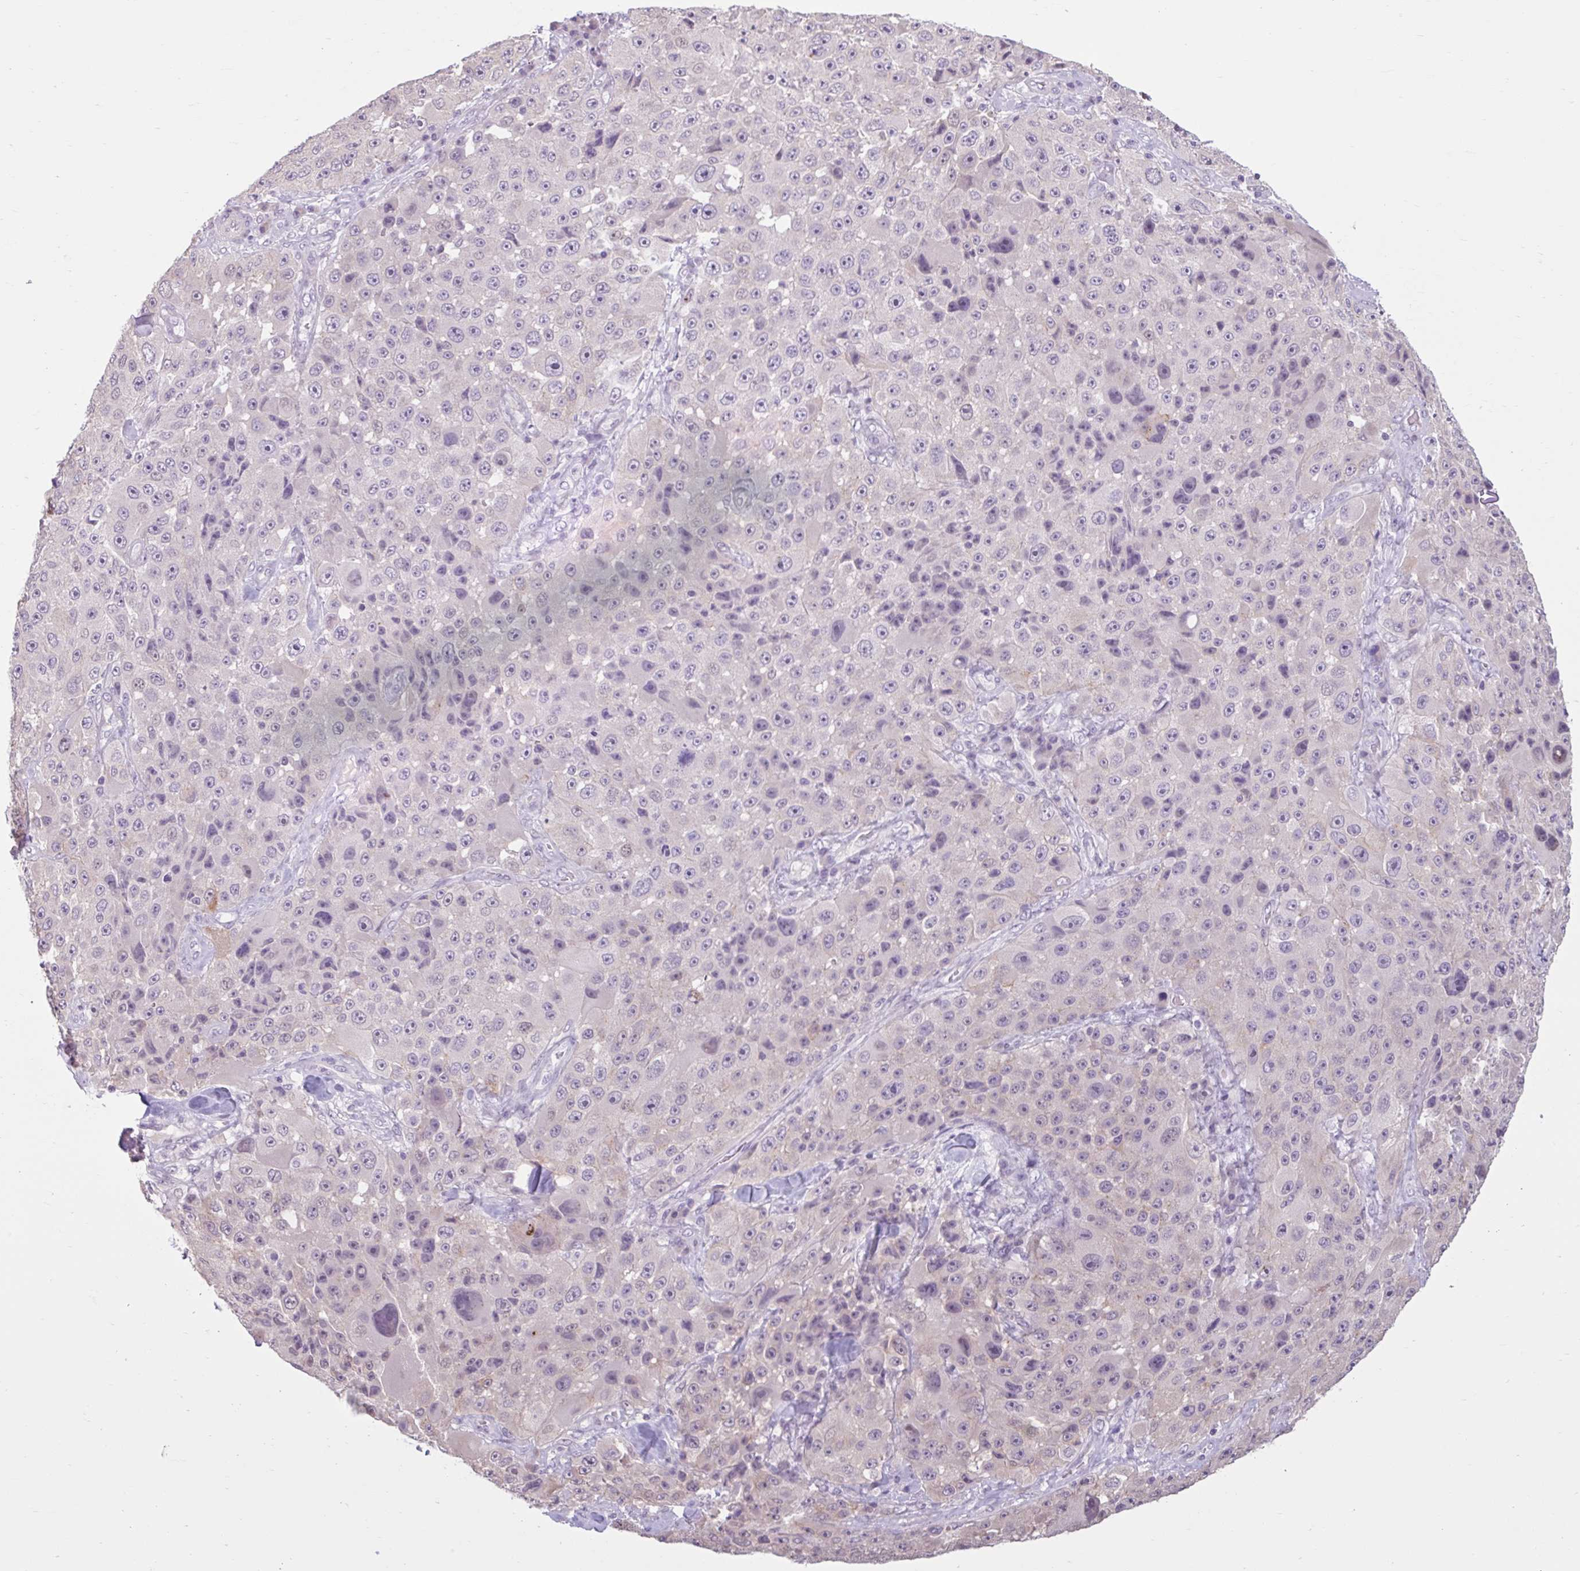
{"staining": {"intensity": "negative", "quantity": "none", "location": "none"}, "tissue": "melanoma", "cell_type": "Tumor cells", "image_type": "cancer", "snomed": [{"axis": "morphology", "description": "Malignant melanoma, Metastatic site"}, {"axis": "topography", "description": "Lymph node"}], "caption": "IHC histopathology image of neoplastic tissue: human malignant melanoma (metastatic site) stained with DAB exhibits no significant protein positivity in tumor cells.", "gene": "CDH19", "patient": {"sex": "male", "age": 62}}